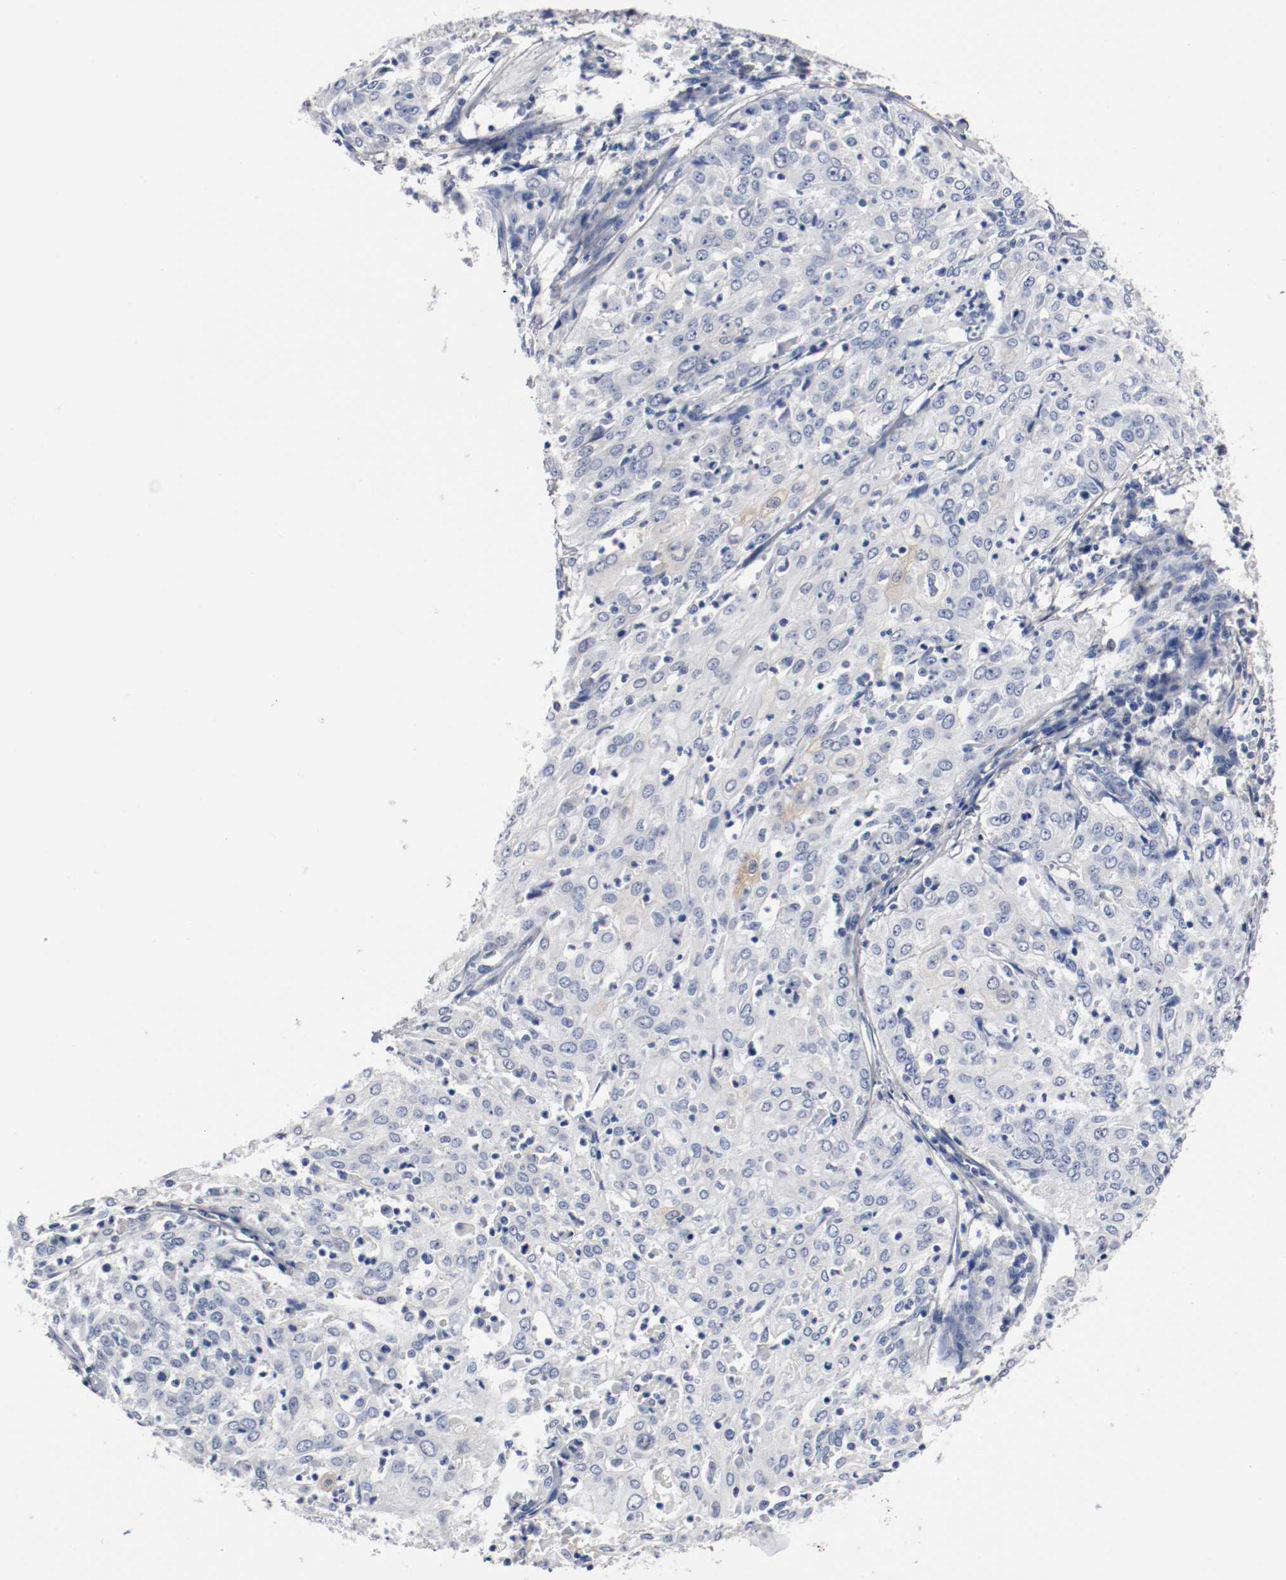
{"staining": {"intensity": "weak", "quantity": "<25%", "location": "cytoplasmic/membranous"}, "tissue": "cervical cancer", "cell_type": "Tumor cells", "image_type": "cancer", "snomed": [{"axis": "morphology", "description": "Squamous cell carcinoma, NOS"}, {"axis": "topography", "description": "Cervix"}], "caption": "There is no significant staining in tumor cells of cervical squamous cell carcinoma. The staining was performed using DAB to visualize the protein expression in brown, while the nuclei were stained in blue with hematoxylin (Magnification: 20x).", "gene": "TNC", "patient": {"sex": "female", "age": 39}}